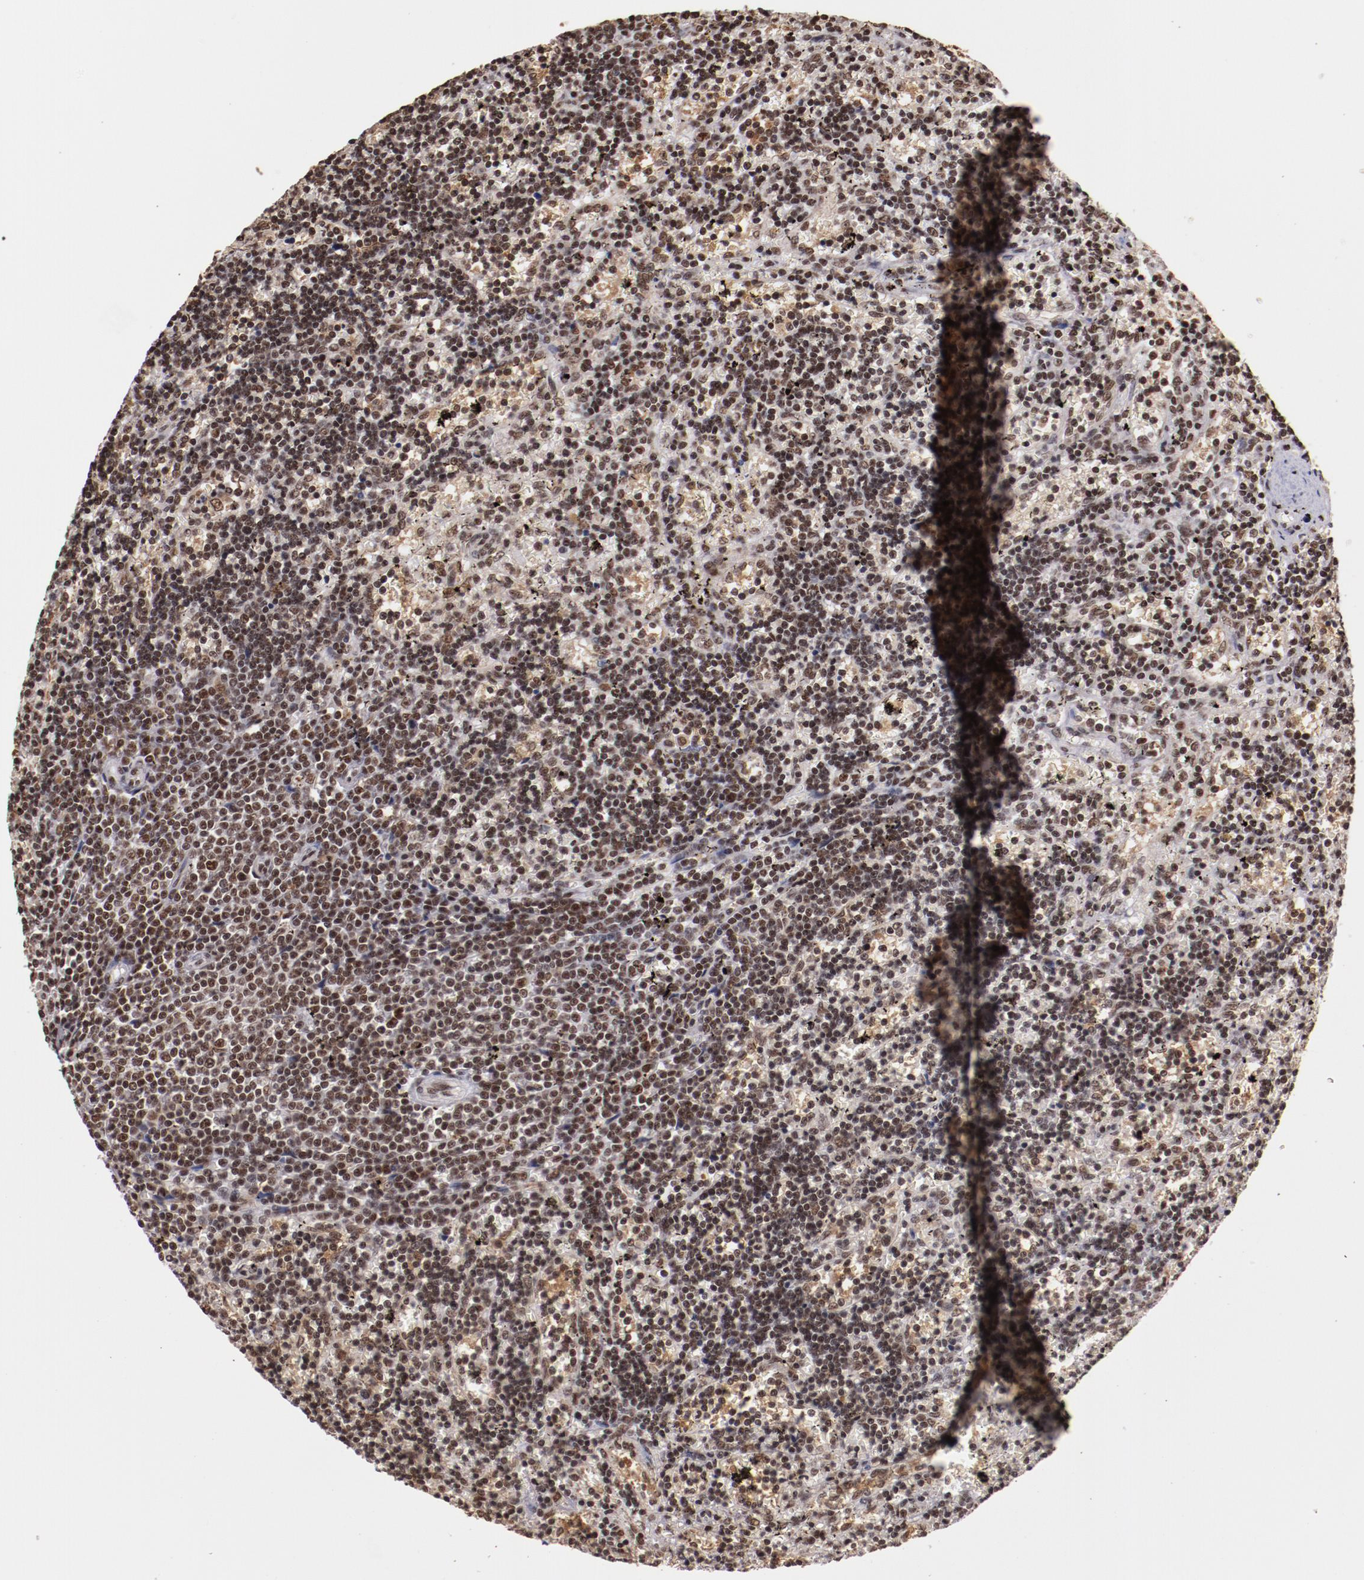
{"staining": {"intensity": "moderate", "quantity": "25%-75%", "location": "nuclear"}, "tissue": "lymphoma", "cell_type": "Tumor cells", "image_type": "cancer", "snomed": [{"axis": "morphology", "description": "Malignant lymphoma, non-Hodgkin's type, Low grade"}, {"axis": "topography", "description": "Spleen"}], "caption": "A photomicrograph showing moderate nuclear positivity in about 25%-75% of tumor cells in lymphoma, as visualized by brown immunohistochemical staining.", "gene": "STAG2", "patient": {"sex": "male", "age": 60}}